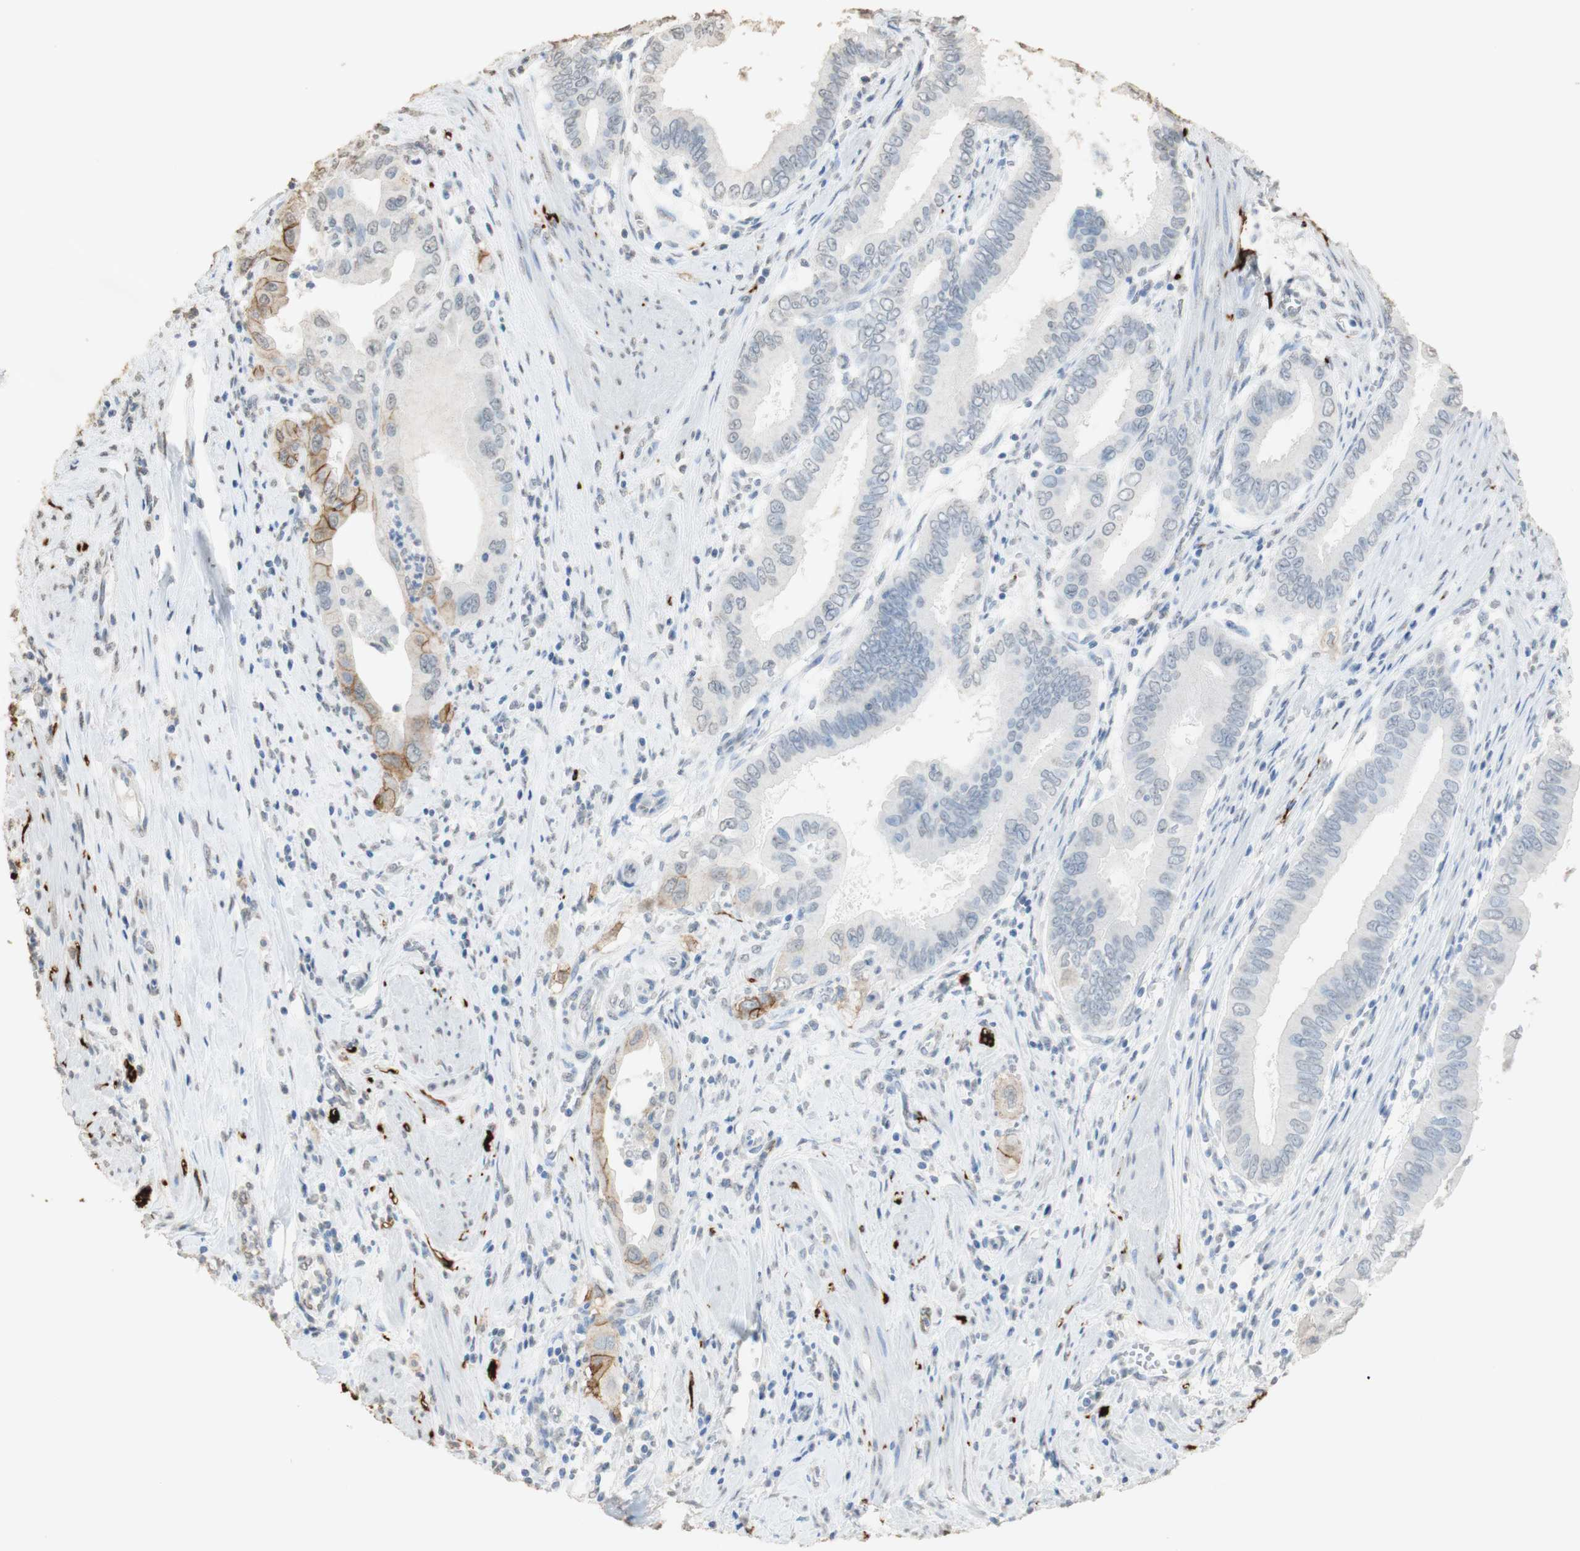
{"staining": {"intensity": "weak", "quantity": "<25%", "location": "cytoplasmic/membranous"}, "tissue": "pancreatic cancer", "cell_type": "Tumor cells", "image_type": "cancer", "snomed": [{"axis": "morphology", "description": "Normal tissue, NOS"}, {"axis": "topography", "description": "Lymph node"}], "caption": "Micrograph shows no protein expression in tumor cells of pancreatic cancer tissue. (IHC, brightfield microscopy, high magnification).", "gene": "L1CAM", "patient": {"sex": "male", "age": 50}}